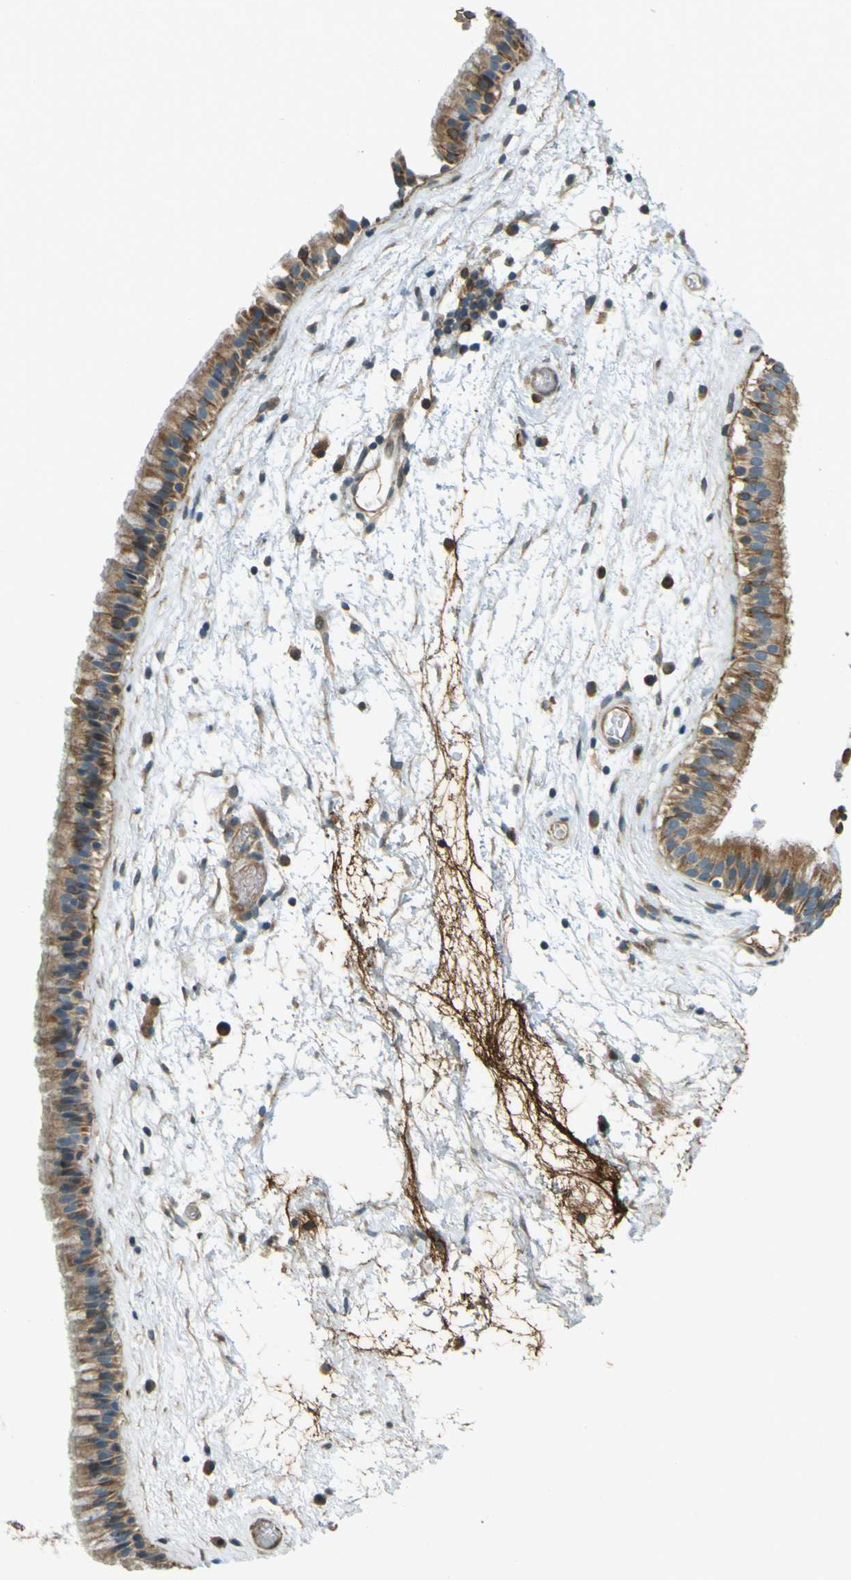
{"staining": {"intensity": "moderate", "quantity": ">75%", "location": "cytoplasmic/membranous"}, "tissue": "nasopharynx", "cell_type": "Respiratory epithelial cells", "image_type": "normal", "snomed": [{"axis": "morphology", "description": "Normal tissue, NOS"}, {"axis": "morphology", "description": "Inflammation, NOS"}, {"axis": "topography", "description": "Nasopharynx"}], "caption": "Nasopharynx stained with immunohistochemistry (IHC) exhibits moderate cytoplasmic/membranous expression in about >75% of respiratory epithelial cells. The staining was performed using DAB, with brown indicating positive protein expression. Nuclei are stained blue with hematoxylin.", "gene": "LPCAT1", "patient": {"sex": "male", "age": 48}}